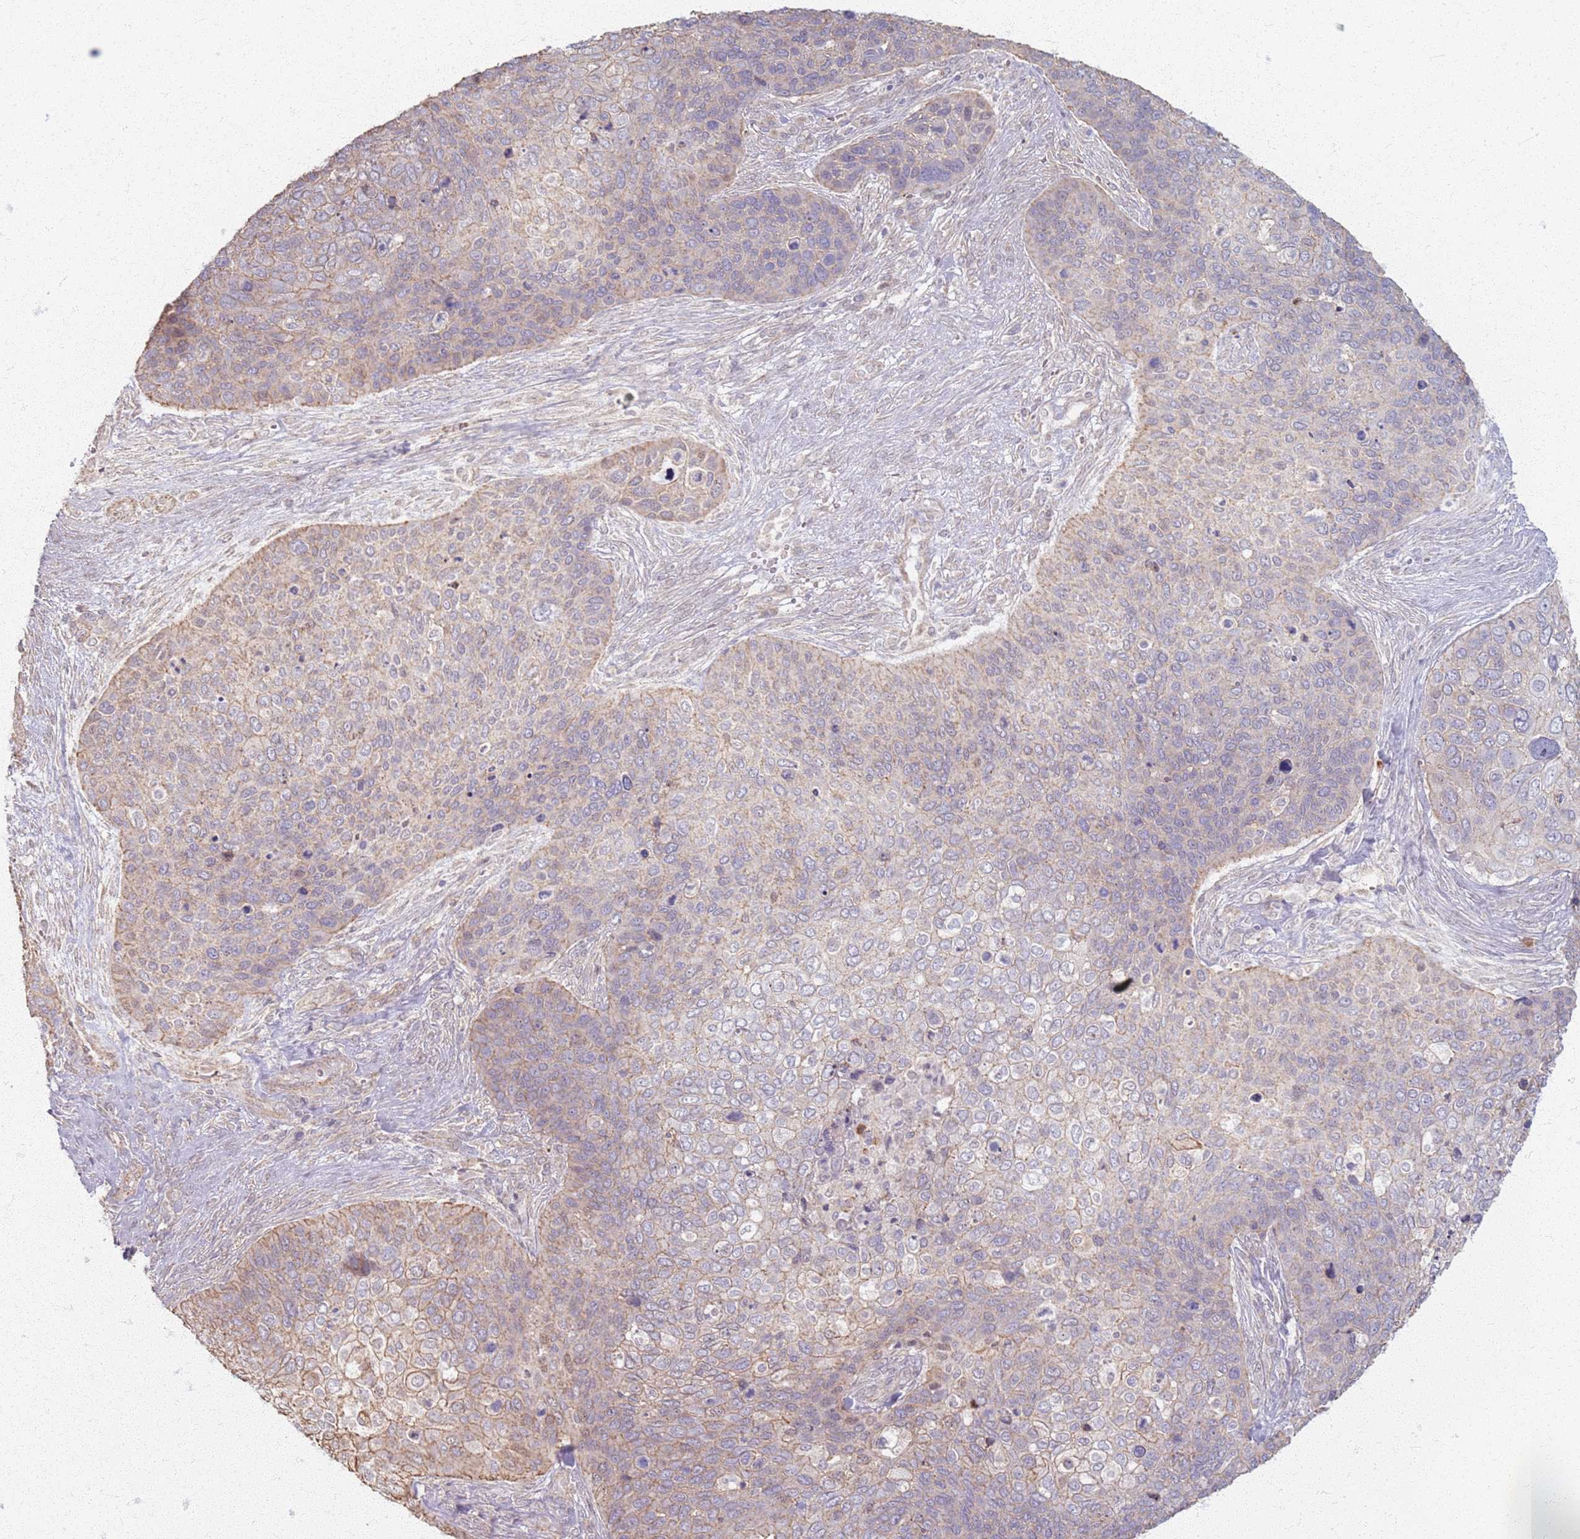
{"staining": {"intensity": "weak", "quantity": "<25%", "location": "cytoplasmic/membranous"}, "tissue": "skin cancer", "cell_type": "Tumor cells", "image_type": "cancer", "snomed": [{"axis": "morphology", "description": "Basal cell carcinoma"}, {"axis": "topography", "description": "Skin"}], "caption": "Immunohistochemistry (IHC) histopathology image of neoplastic tissue: human skin cancer stained with DAB (3,3'-diaminobenzidine) displays no significant protein expression in tumor cells.", "gene": "KCNA5", "patient": {"sex": "female", "age": 74}}